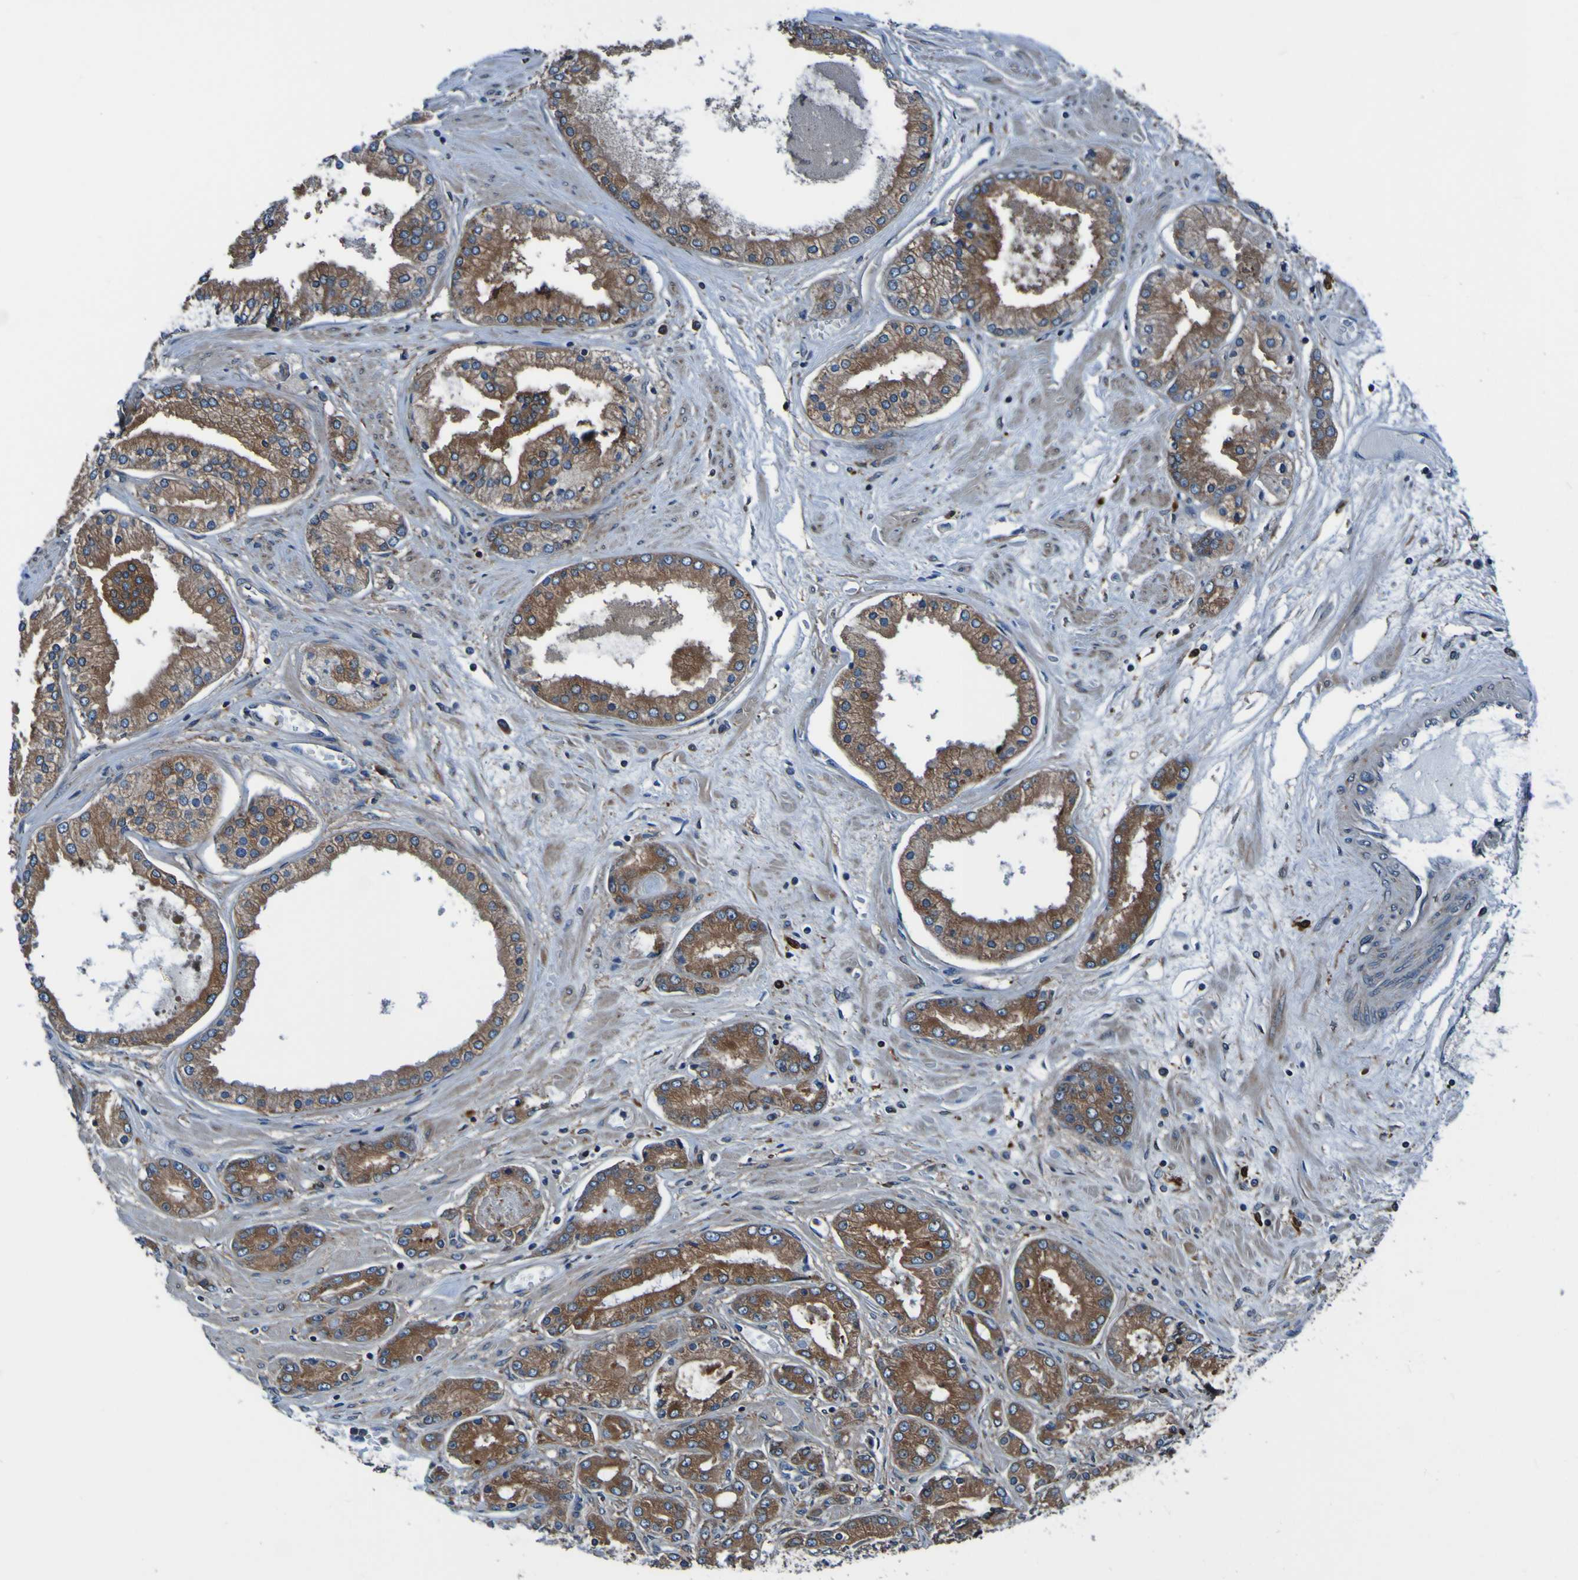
{"staining": {"intensity": "strong", "quantity": ">75%", "location": "cytoplasmic/membranous"}, "tissue": "prostate cancer", "cell_type": "Tumor cells", "image_type": "cancer", "snomed": [{"axis": "morphology", "description": "Adenocarcinoma, High grade"}, {"axis": "topography", "description": "Prostate"}], "caption": "Prostate adenocarcinoma (high-grade) tissue shows strong cytoplasmic/membranous expression in about >75% of tumor cells, visualized by immunohistochemistry.", "gene": "RAB5B", "patient": {"sex": "male", "age": 59}}